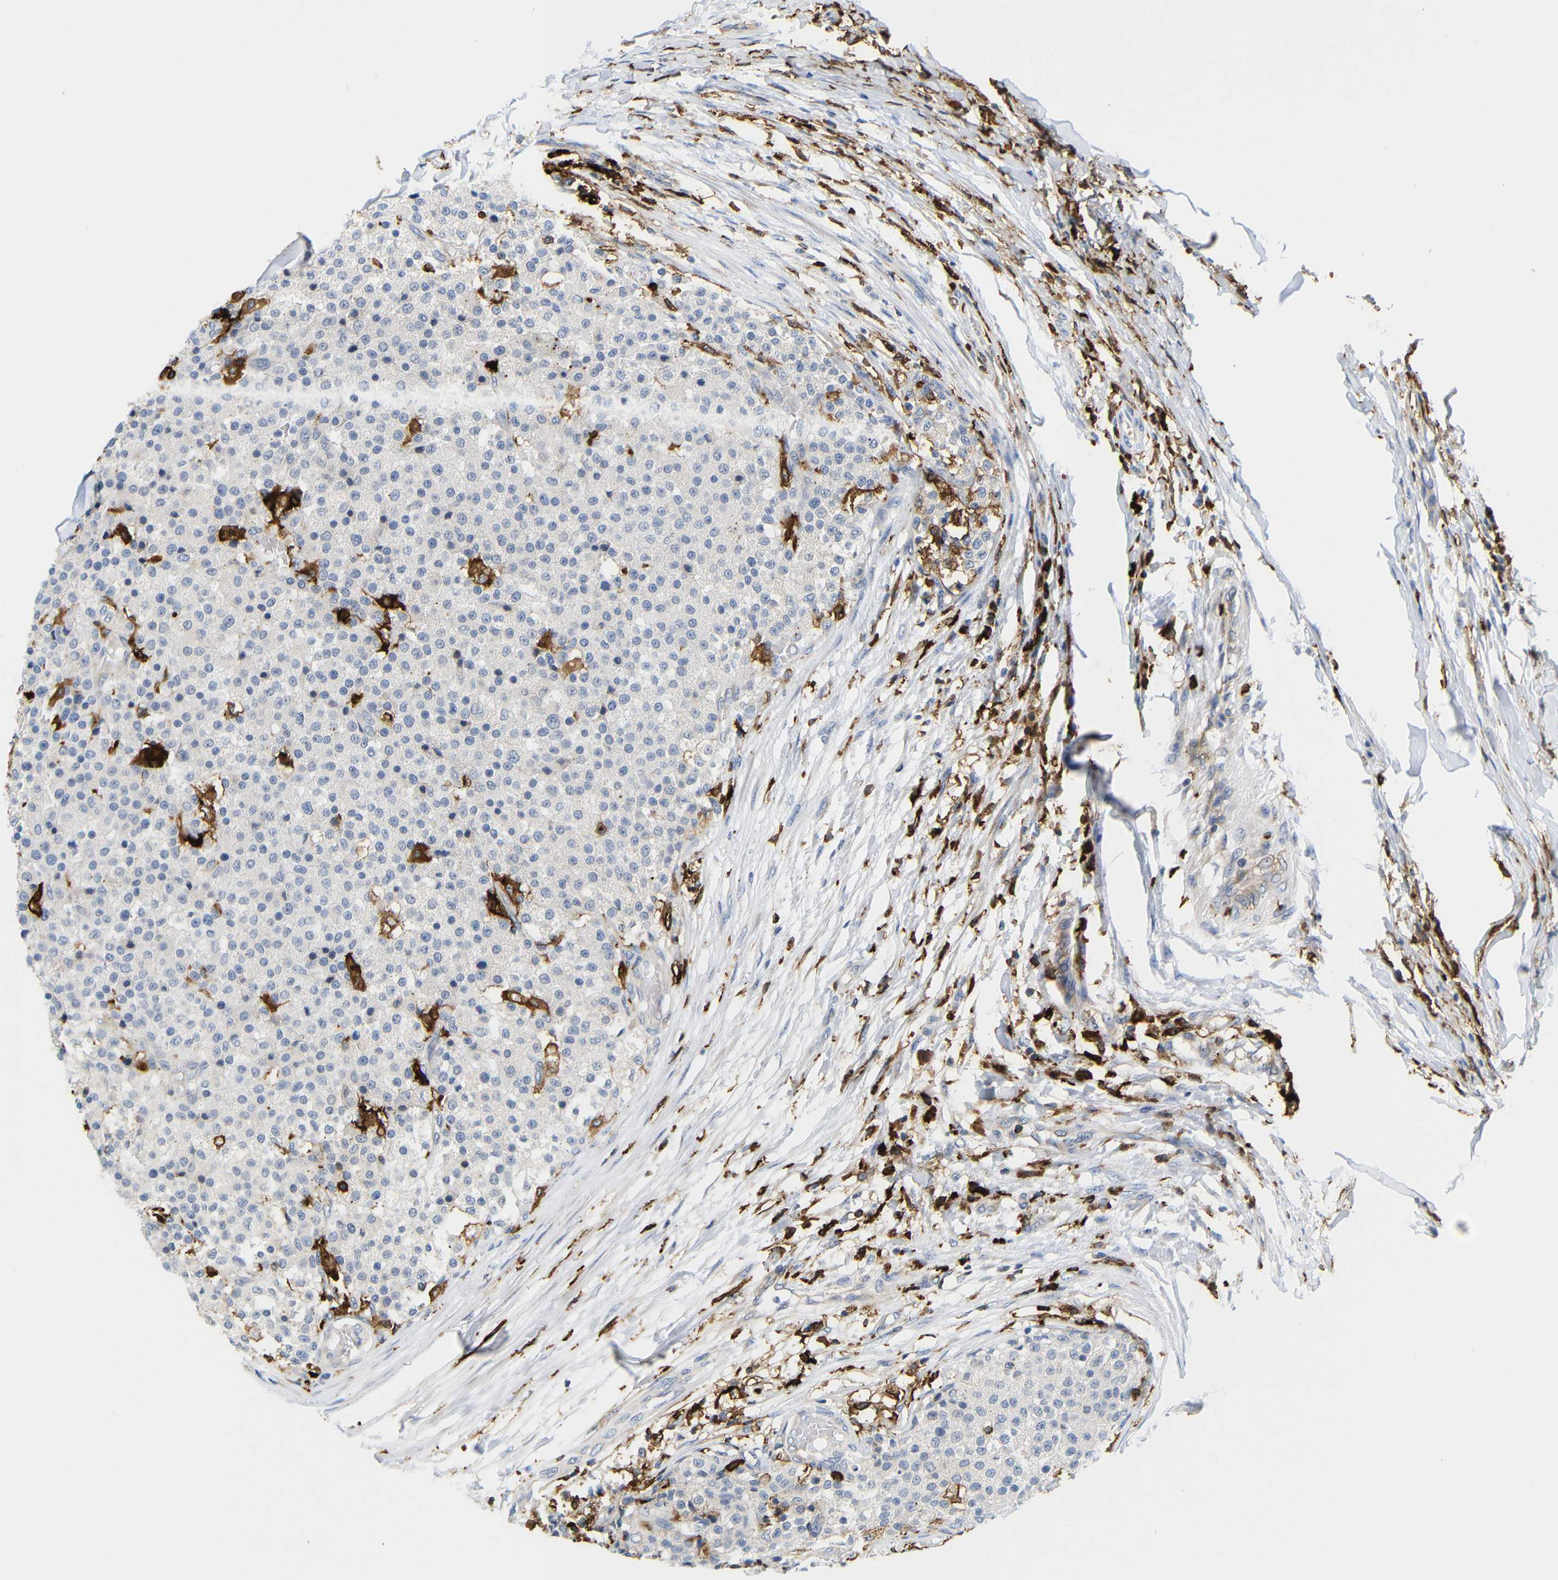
{"staining": {"intensity": "negative", "quantity": "none", "location": "none"}, "tissue": "testis cancer", "cell_type": "Tumor cells", "image_type": "cancer", "snomed": [{"axis": "morphology", "description": "Seminoma, NOS"}, {"axis": "topography", "description": "Testis"}], "caption": "IHC of human seminoma (testis) shows no positivity in tumor cells.", "gene": "HLA-DQB1", "patient": {"sex": "male", "age": 59}}